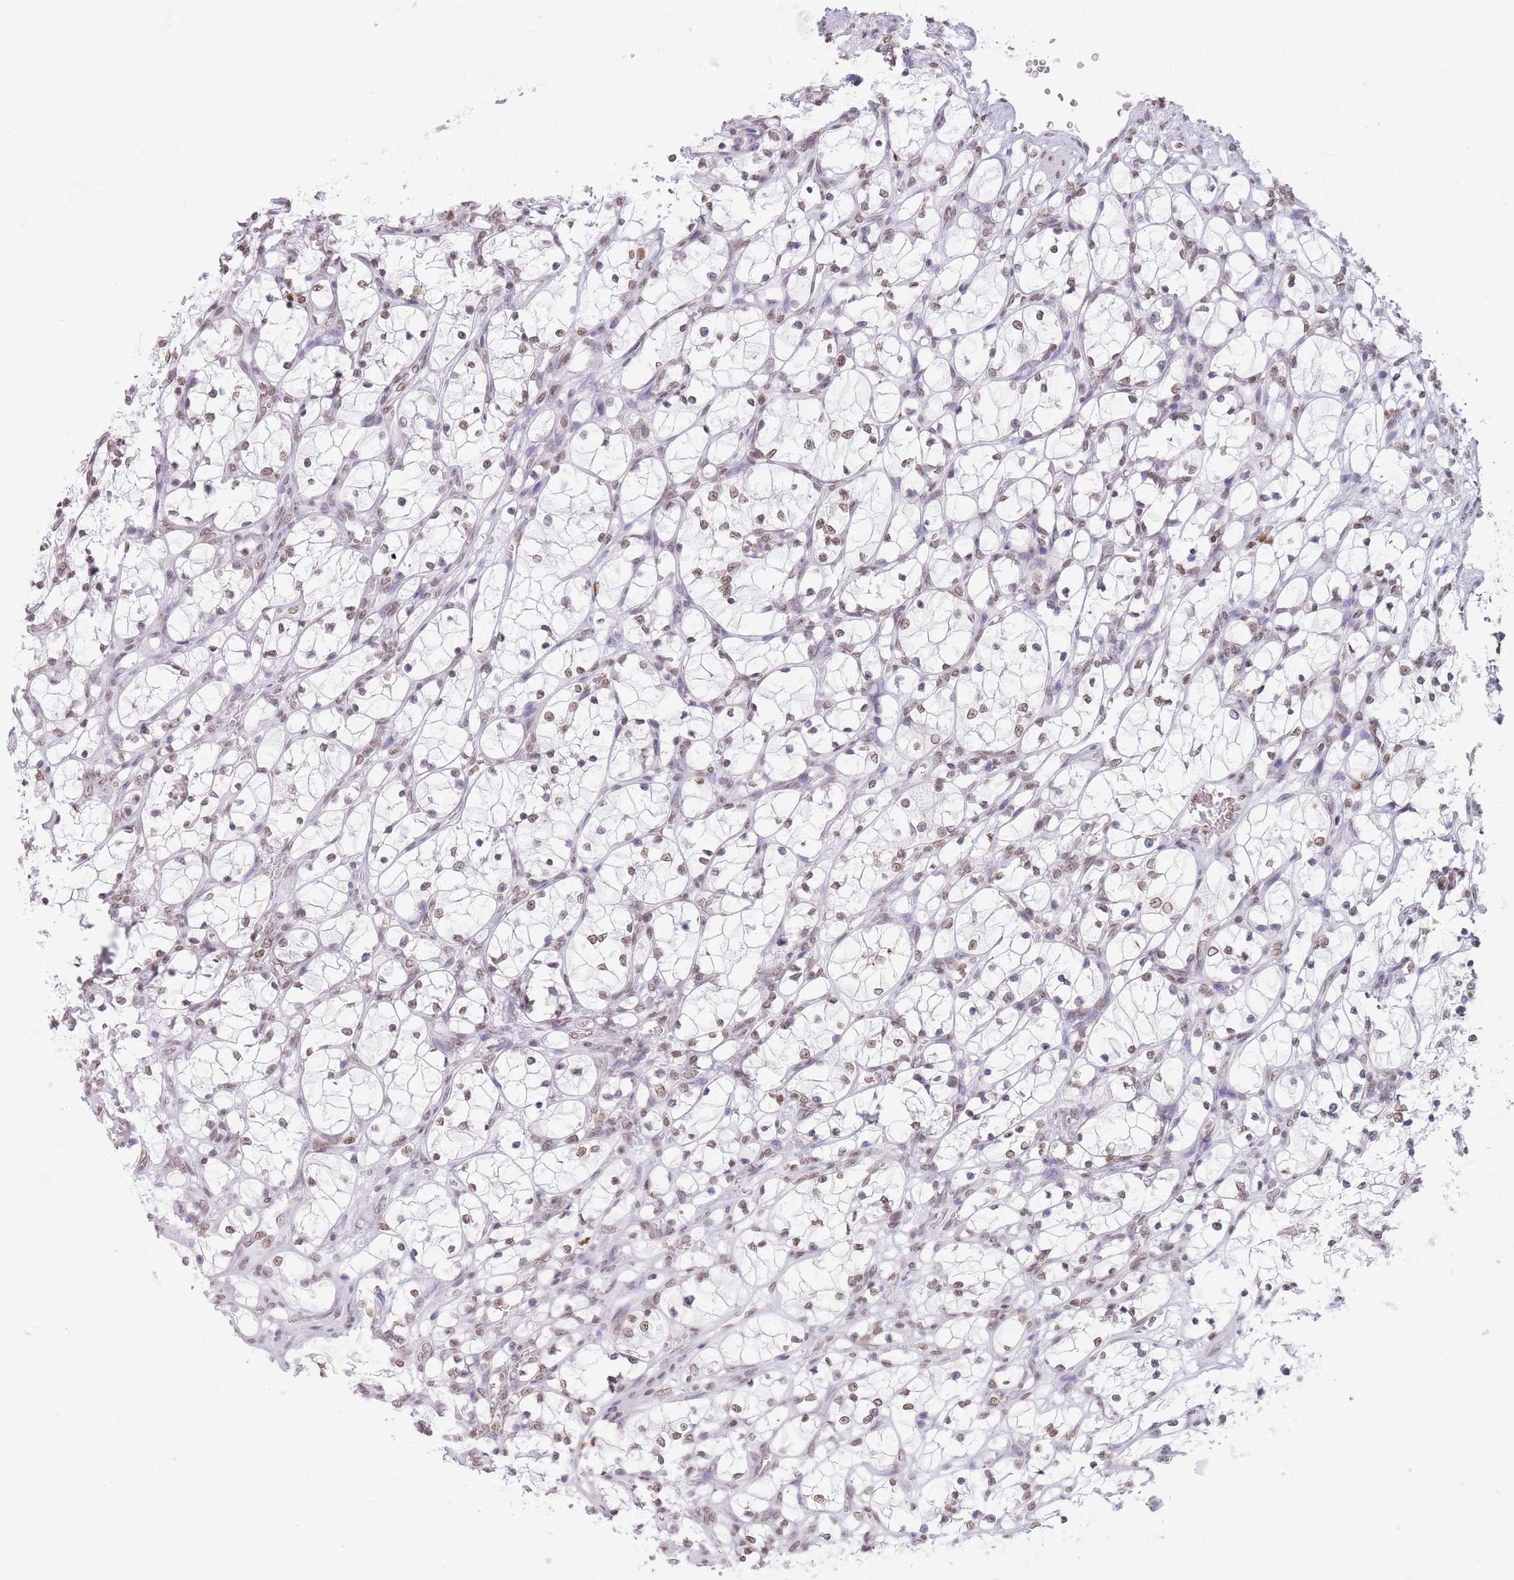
{"staining": {"intensity": "weak", "quantity": ">75%", "location": "nuclear"}, "tissue": "renal cancer", "cell_type": "Tumor cells", "image_type": "cancer", "snomed": [{"axis": "morphology", "description": "Adenocarcinoma, NOS"}, {"axis": "topography", "description": "Kidney"}], "caption": "IHC of renal cancer (adenocarcinoma) reveals low levels of weak nuclear expression in approximately >75% of tumor cells. Nuclei are stained in blue.", "gene": "RYK", "patient": {"sex": "female", "age": 69}}